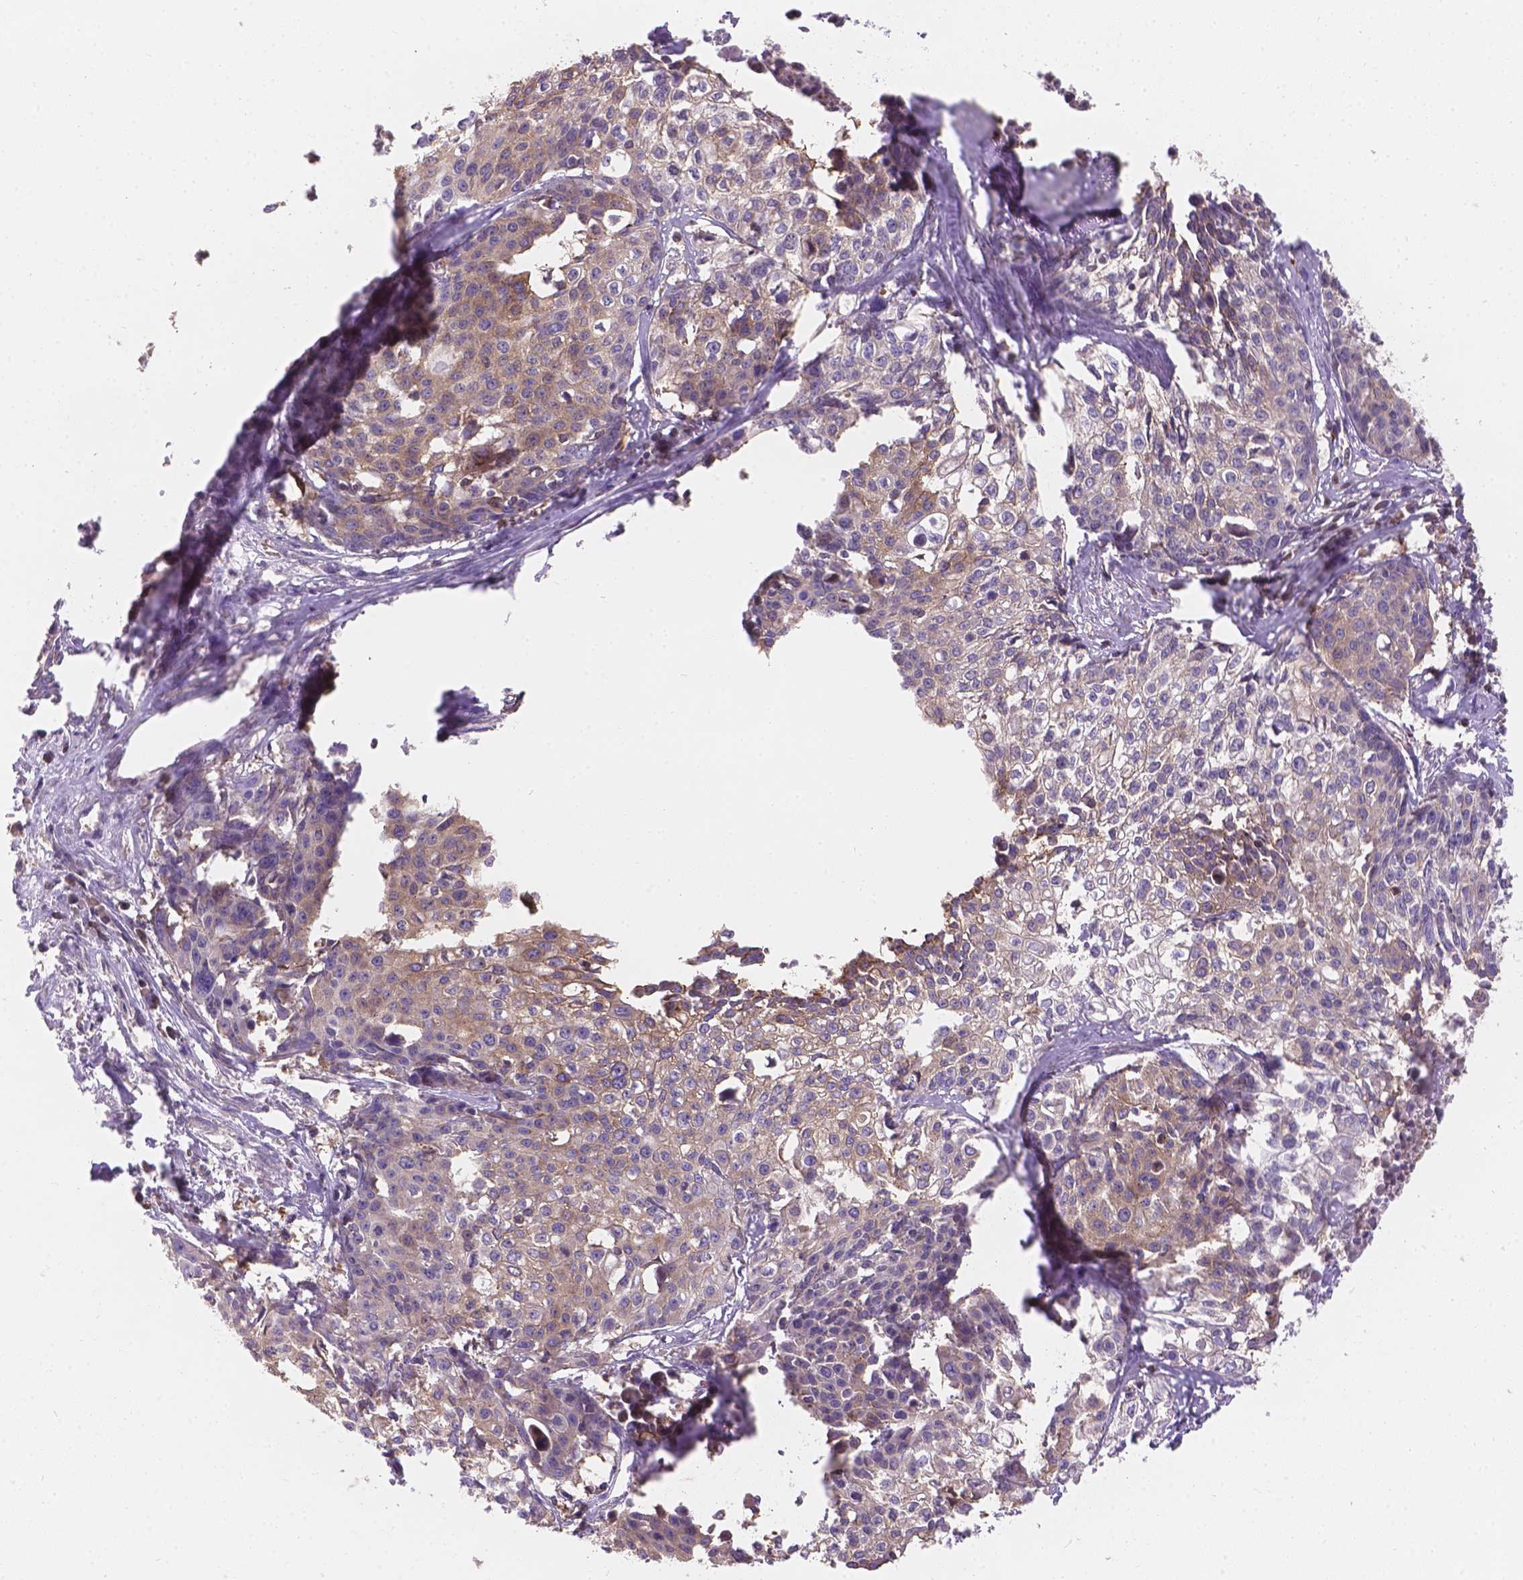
{"staining": {"intensity": "moderate", "quantity": "25%-75%", "location": "cytoplasmic/membranous"}, "tissue": "cervical cancer", "cell_type": "Tumor cells", "image_type": "cancer", "snomed": [{"axis": "morphology", "description": "Squamous cell carcinoma, NOS"}, {"axis": "topography", "description": "Cervix"}], "caption": "Human cervical squamous cell carcinoma stained with a protein marker shows moderate staining in tumor cells.", "gene": "CDK10", "patient": {"sex": "female", "age": 39}}